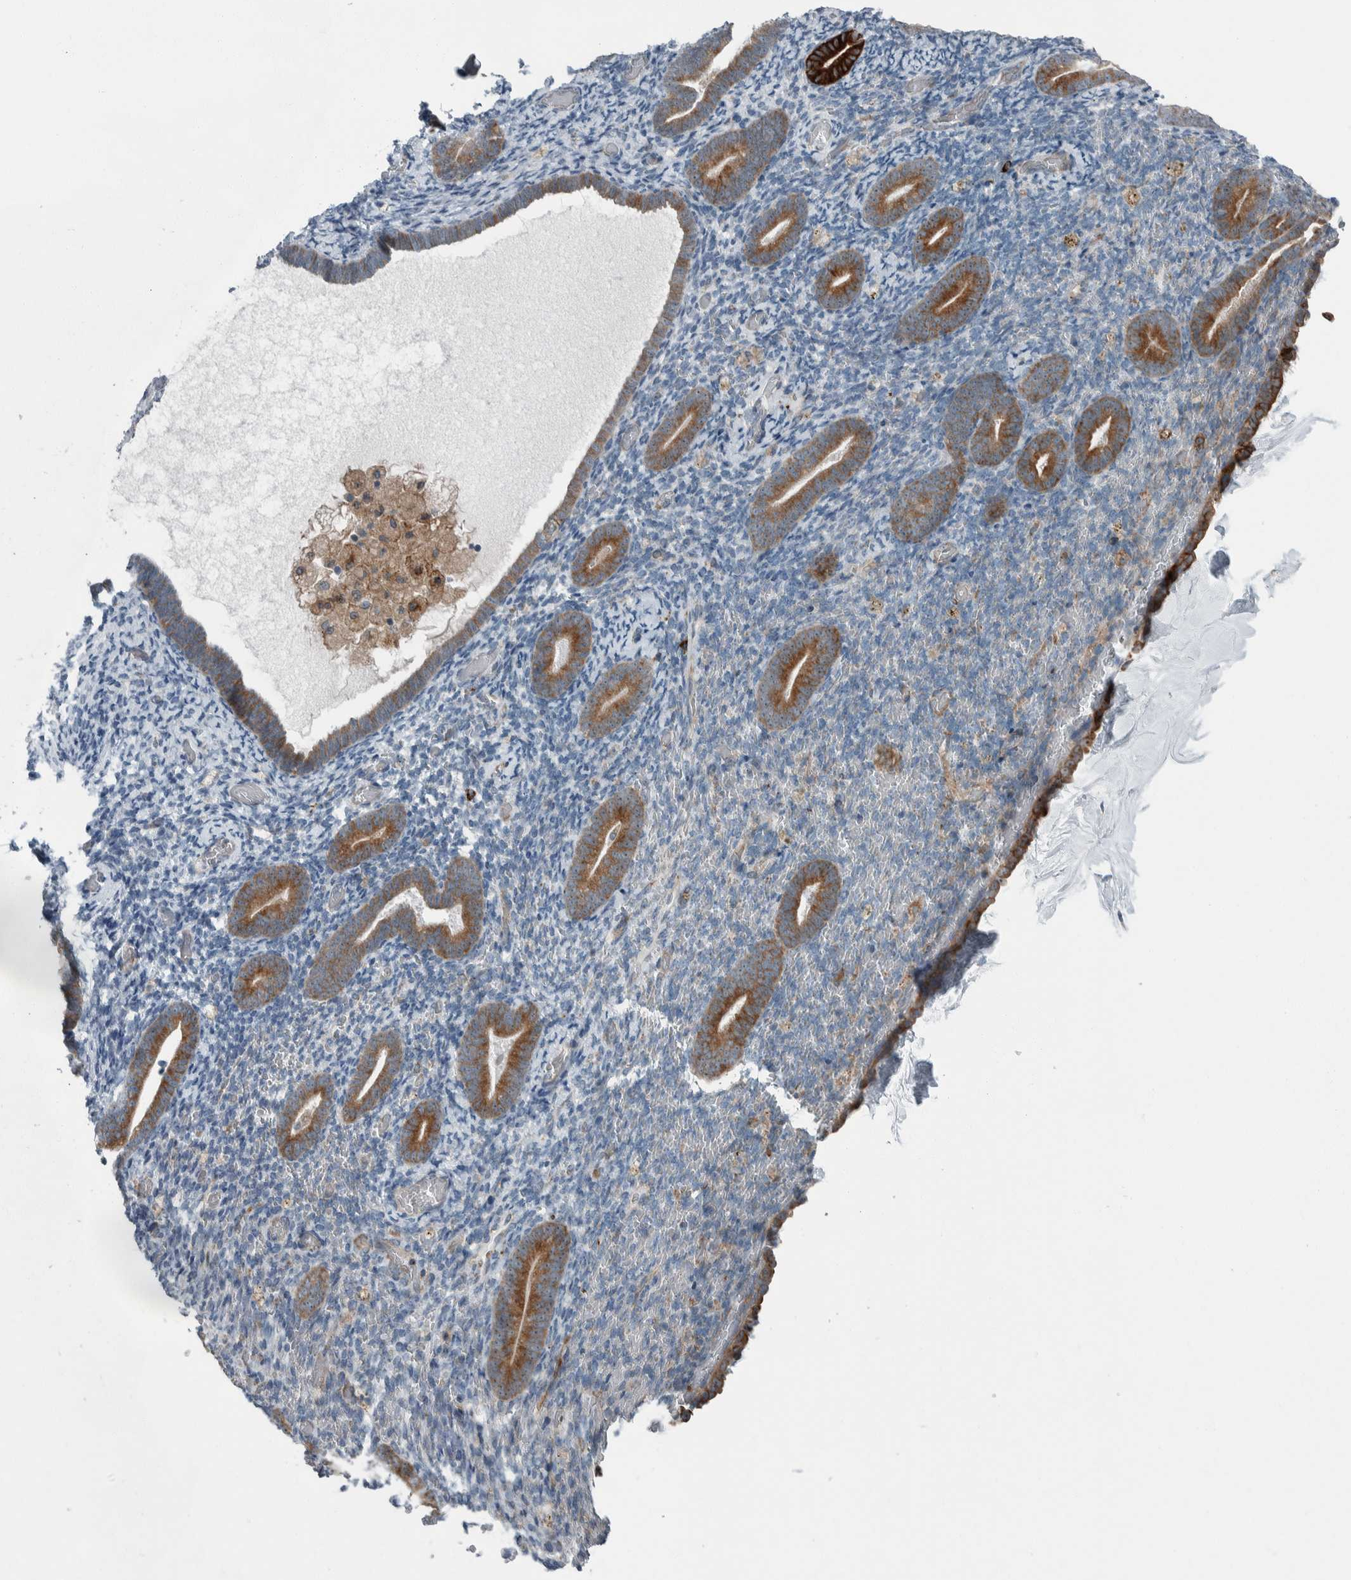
{"staining": {"intensity": "negative", "quantity": "none", "location": "none"}, "tissue": "endometrium", "cell_type": "Cells in endometrial stroma", "image_type": "normal", "snomed": [{"axis": "morphology", "description": "Normal tissue, NOS"}, {"axis": "topography", "description": "Endometrium"}], "caption": "IHC image of unremarkable endometrium stained for a protein (brown), which demonstrates no expression in cells in endometrial stroma.", "gene": "USP25", "patient": {"sex": "female", "age": 51}}